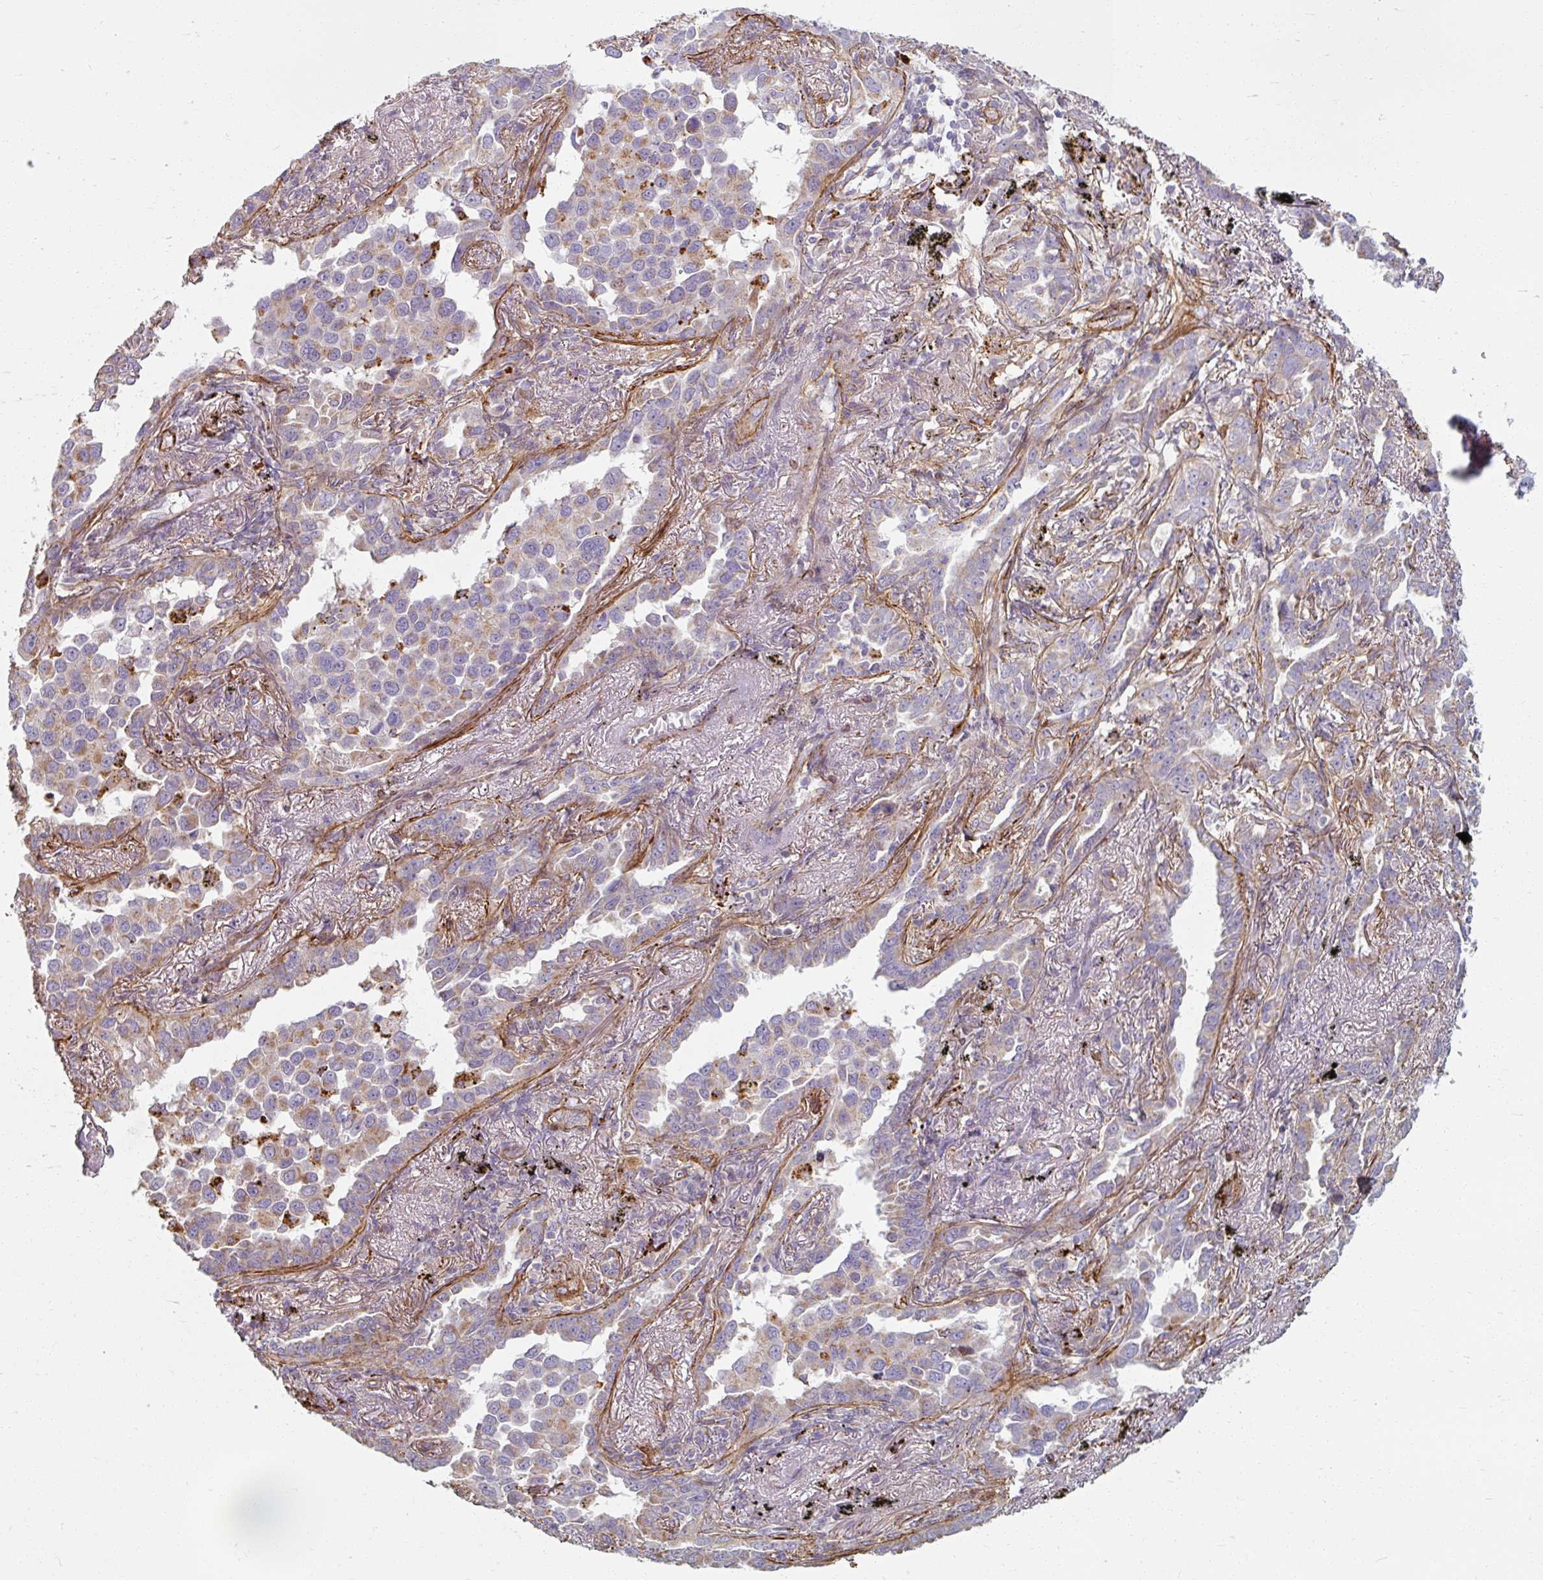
{"staining": {"intensity": "moderate", "quantity": "<25%", "location": "cytoplasmic/membranous"}, "tissue": "lung cancer", "cell_type": "Tumor cells", "image_type": "cancer", "snomed": [{"axis": "morphology", "description": "Adenocarcinoma, NOS"}, {"axis": "topography", "description": "Lung"}], "caption": "This is an image of IHC staining of lung cancer (adenocarcinoma), which shows moderate positivity in the cytoplasmic/membranous of tumor cells.", "gene": "MRPS5", "patient": {"sex": "male", "age": 67}}